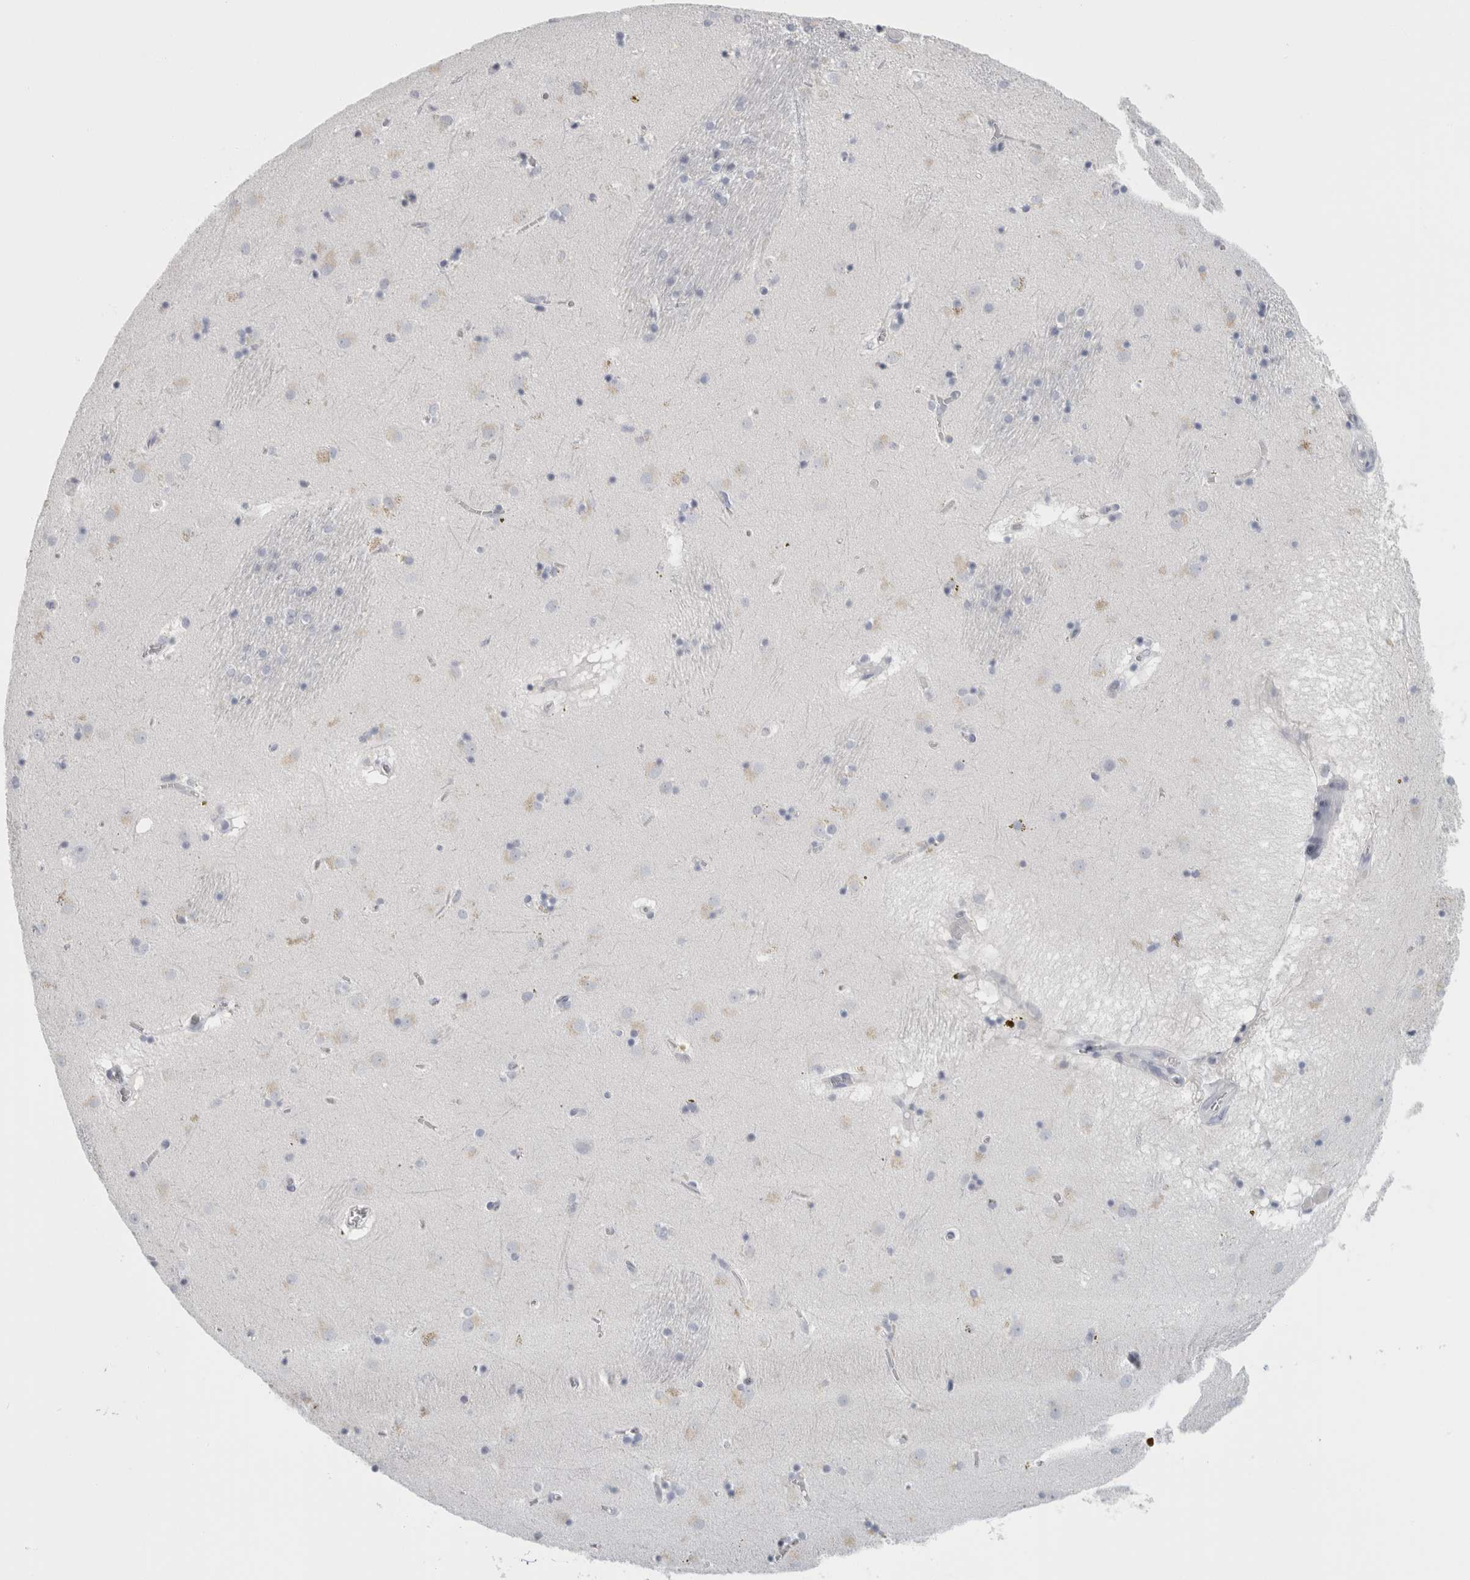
{"staining": {"intensity": "negative", "quantity": "none", "location": "none"}, "tissue": "caudate", "cell_type": "Glial cells", "image_type": "normal", "snomed": [{"axis": "morphology", "description": "Normal tissue, NOS"}, {"axis": "topography", "description": "Lateral ventricle wall"}], "caption": "This photomicrograph is of unremarkable caudate stained with IHC to label a protein in brown with the nuclei are counter-stained blue. There is no staining in glial cells. The staining is performed using DAB brown chromogen with nuclei counter-stained in using hematoxylin.", "gene": "SLC28A3", "patient": {"sex": "male", "age": 70}}